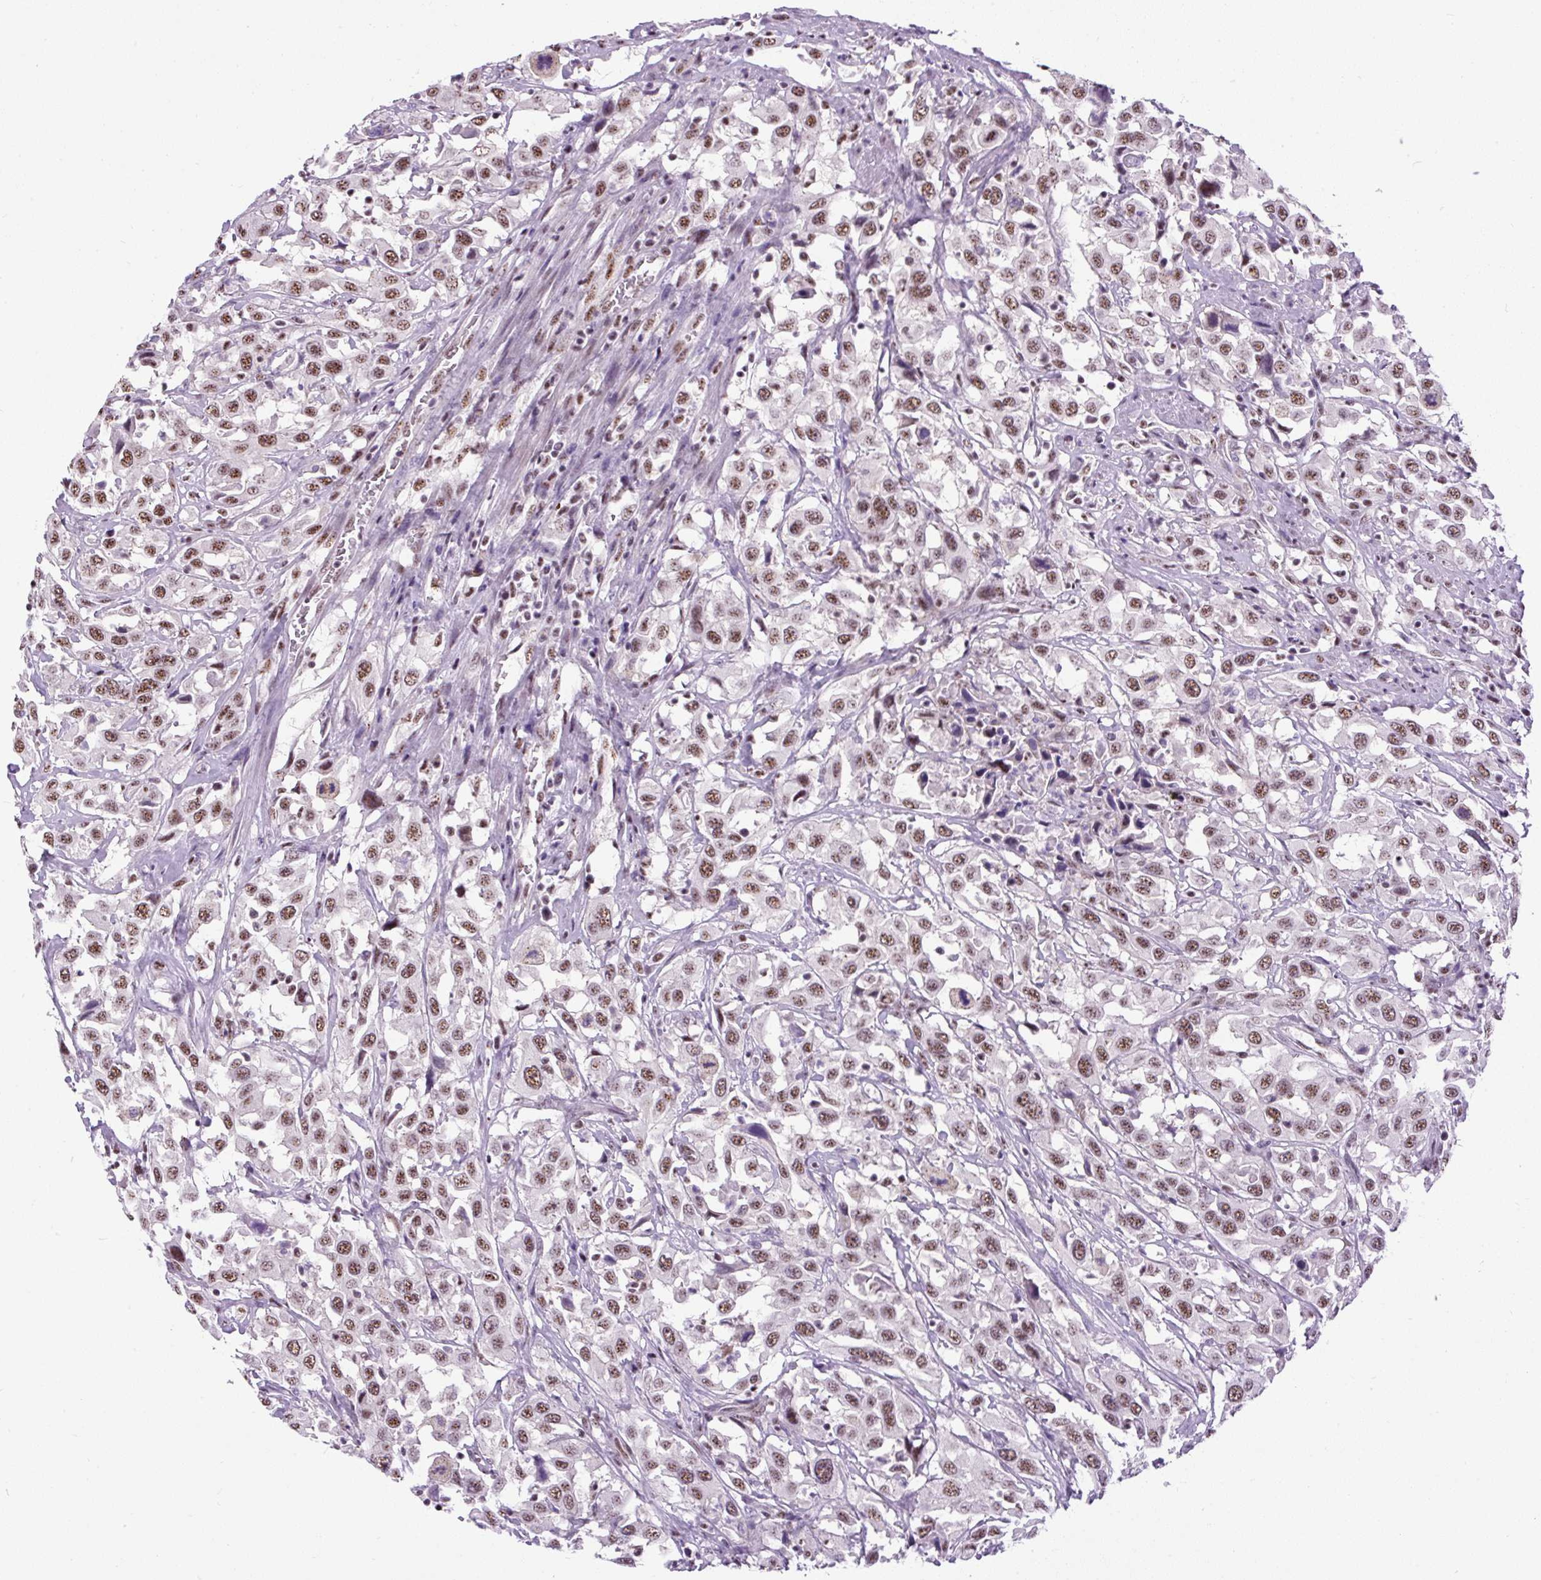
{"staining": {"intensity": "moderate", "quantity": ">75%", "location": "nuclear"}, "tissue": "urothelial cancer", "cell_type": "Tumor cells", "image_type": "cancer", "snomed": [{"axis": "morphology", "description": "Urothelial carcinoma, High grade"}, {"axis": "topography", "description": "Urinary bladder"}], "caption": "Immunohistochemical staining of urothelial cancer exhibits medium levels of moderate nuclear positivity in approximately >75% of tumor cells.", "gene": "SMC5", "patient": {"sex": "male", "age": 61}}